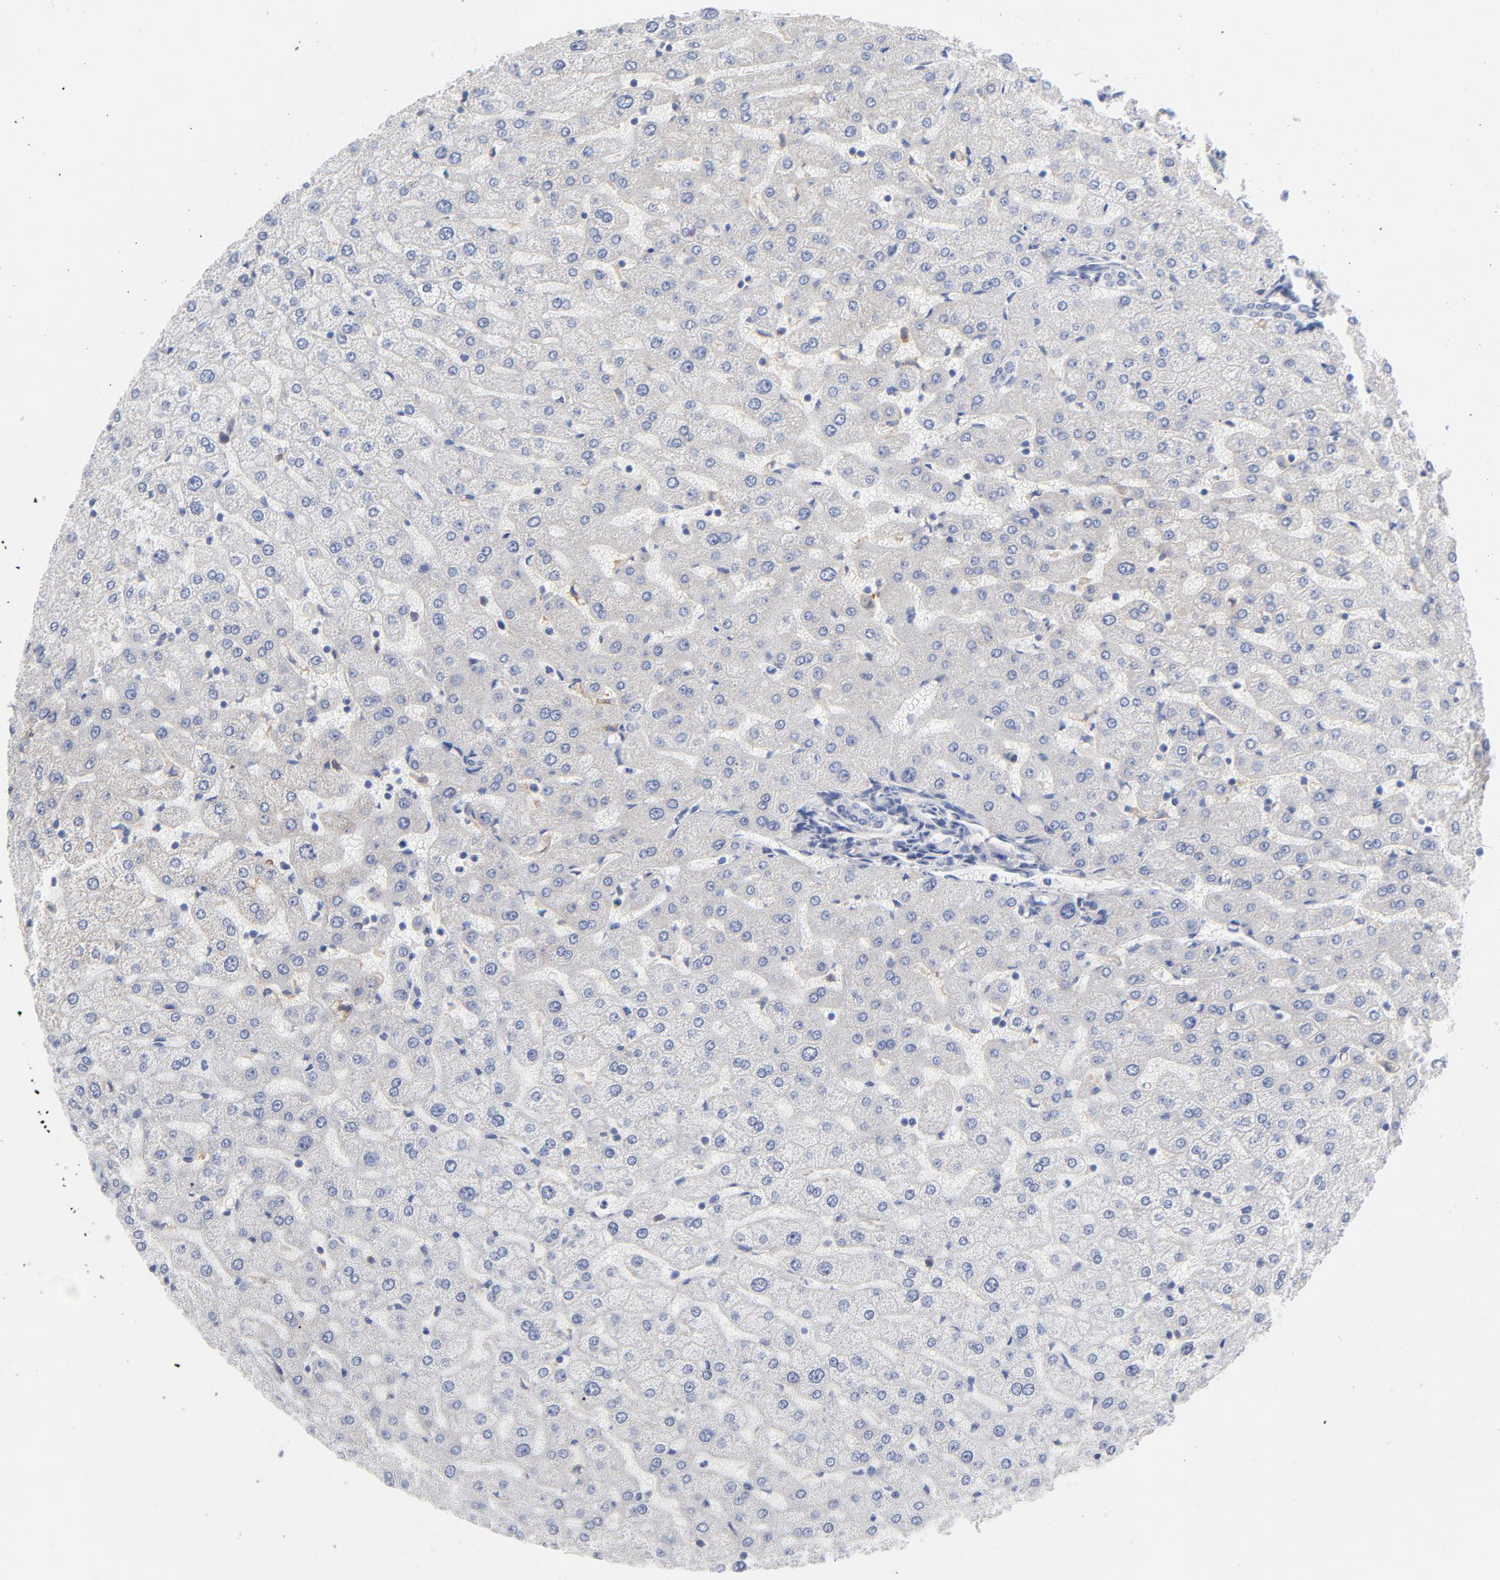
{"staining": {"intensity": "weak", "quantity": "<25%", "location": "cytoplasmic/membranous"}, "tissue": "liver", "cell_type": "Hepatocytes", "image_type": "normal", "snomed": [{"axis": "morphology", "description": "Normal tissue, NOS"}, {"axis": "morphology", "description": "Fibrosis, NOS"}, {"axis": "topography", "description": "Liver"}], "caption": "A high-resolution image shows immunohistochemistry (IHC) staining of unremarkable liver, which shows no significant positivity in hepatocytes. (IHC, brightfield microscopy, high magnification).", "gene": "CD86", "patient": {"sex": "female", "age": 29}}